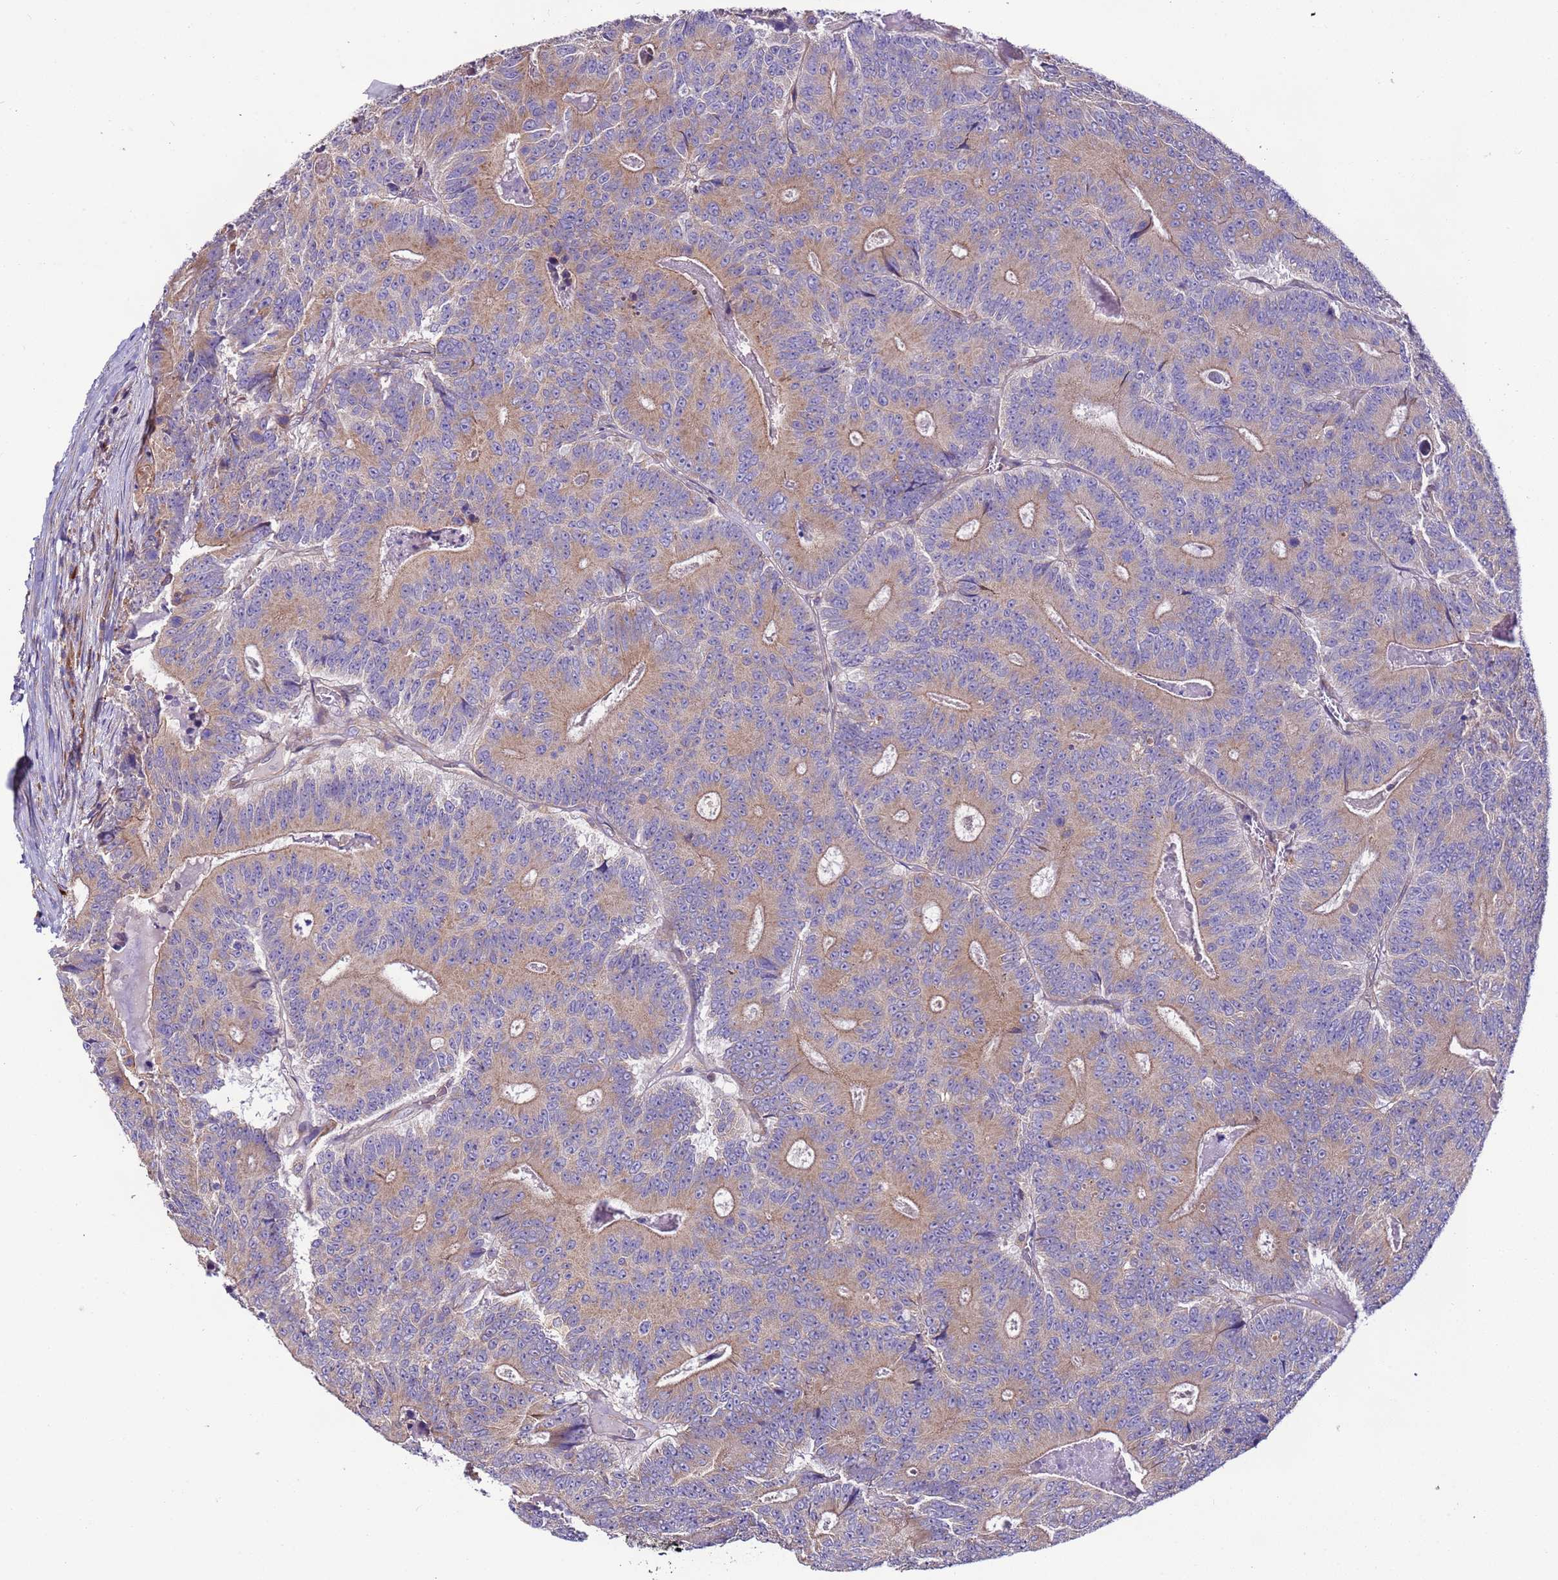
{"staining": {"intensity": "moderate", "quantity": ">75%", "location": "cytoplasmic/membranous"}, "tissue": "colorectal cancer", "cell_type": "Tumor cells", "image_type": "cancer", "snomed": [{"axis": "morphology", "description": "Adenocarcinoma, NOS"}, {"axis": "topography", "description": "Colon"}], "caption": "A brown stain shows moderate cytoplasmic/membranous staining of a protein in adenocarcinoma (colorectal) tumor cells.", "gene": "SPCS1", "patient": {"sex": "male", "age": 83}}